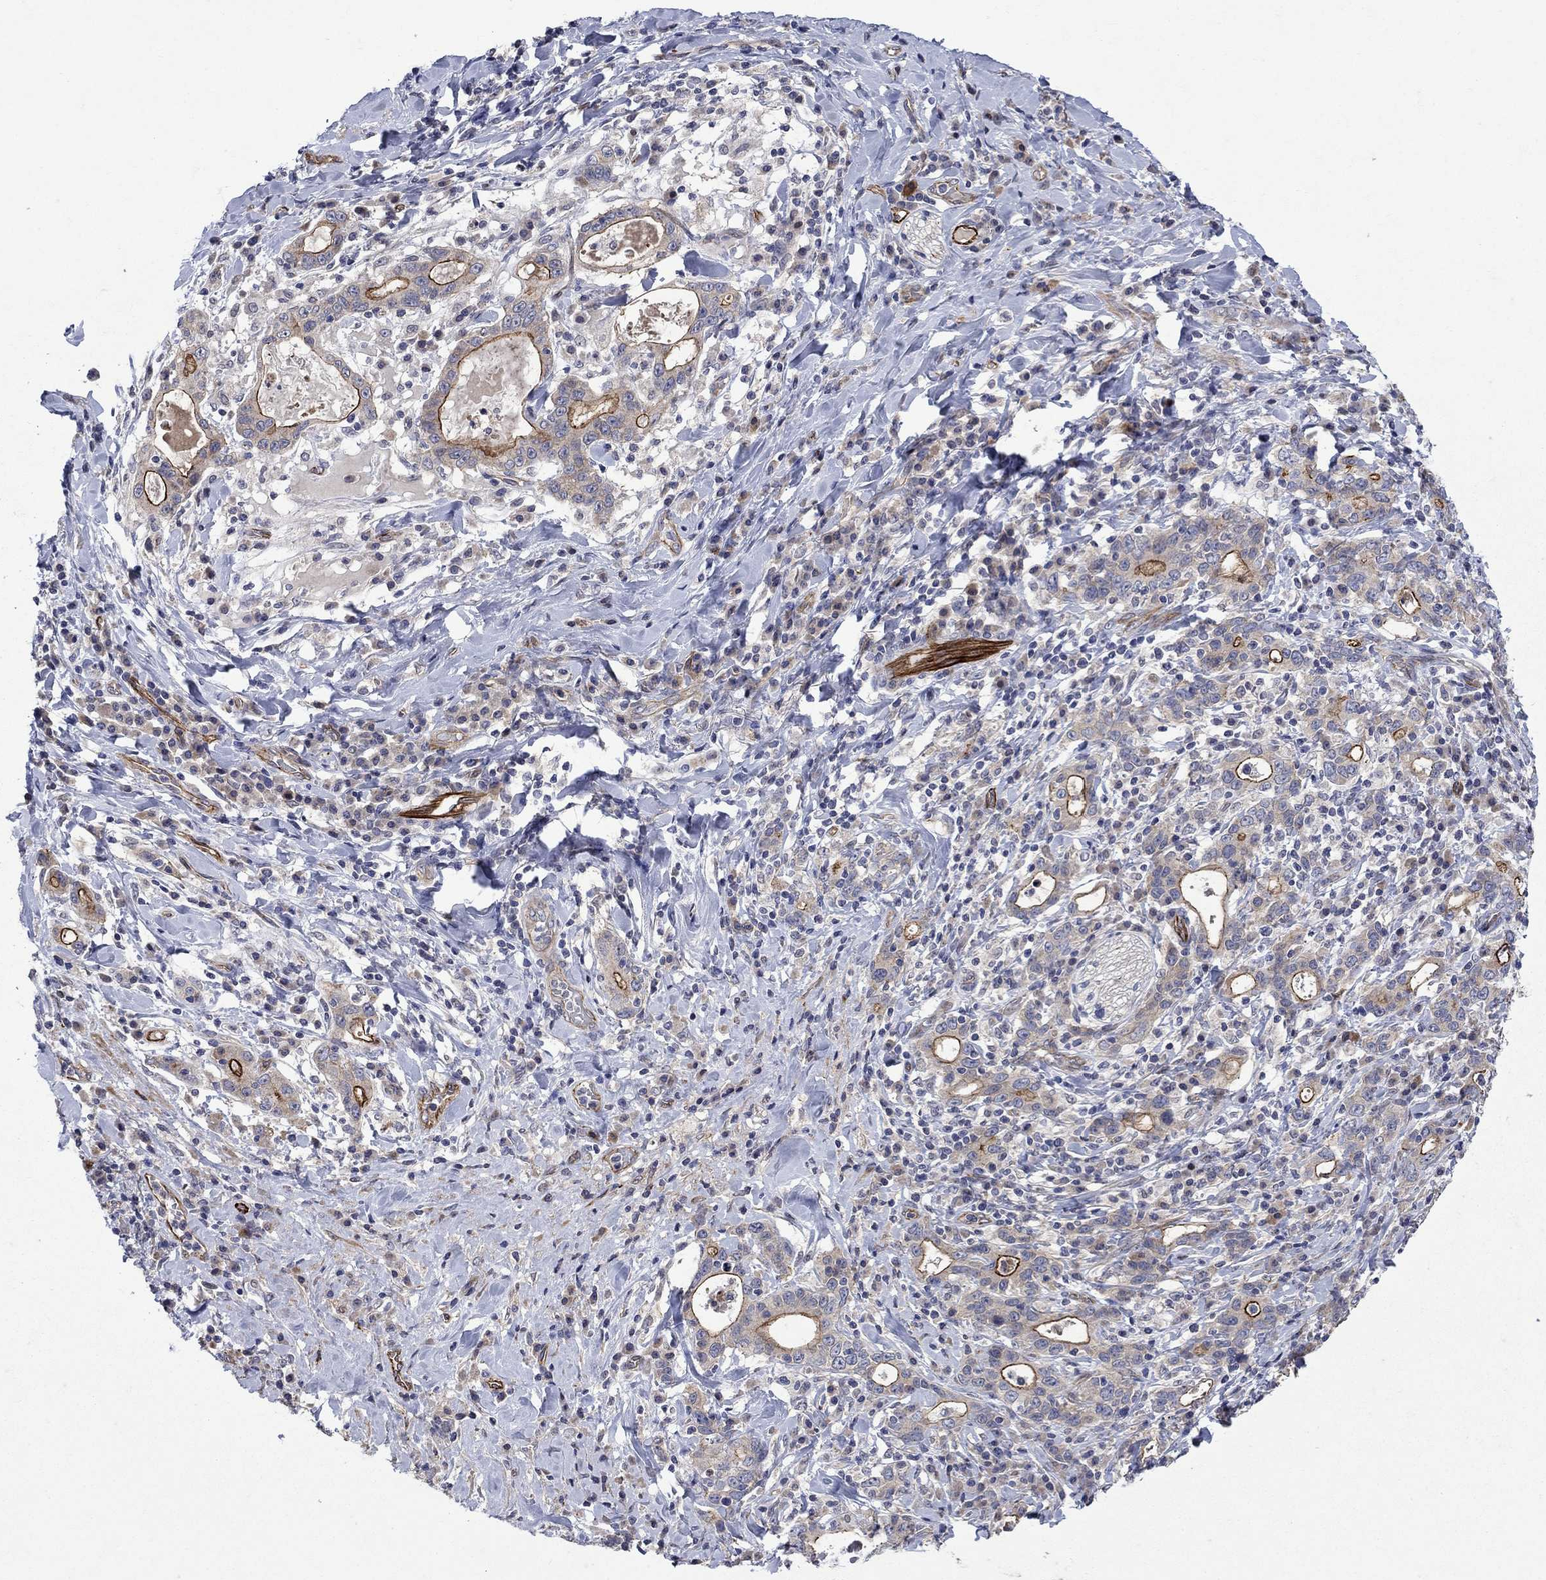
{"staining": {"intensity": "strong", "quantity": "<25%", "location": "cytoplasmic/membranous"}, "tissue": "stomach cancer", "cell_type": "Tumor cells", "image_type": "cancer", "snomed": [{"axis": "morphology", "description": "Adenocarcinoma, NOS"}, {"axis": "topography", "description": "Stomach"}], "caption": "This photomicrograph reveals stomach adenocarcinoma stained with immunohistochemistry to label a protein in brown. The cytoplasmic/membranous of tumor cells show strong positivity for the protein. Nuclei are counter-stained blue.", "gene": "SLC7A1", "patient": {"sex": "male", "age": 79}}